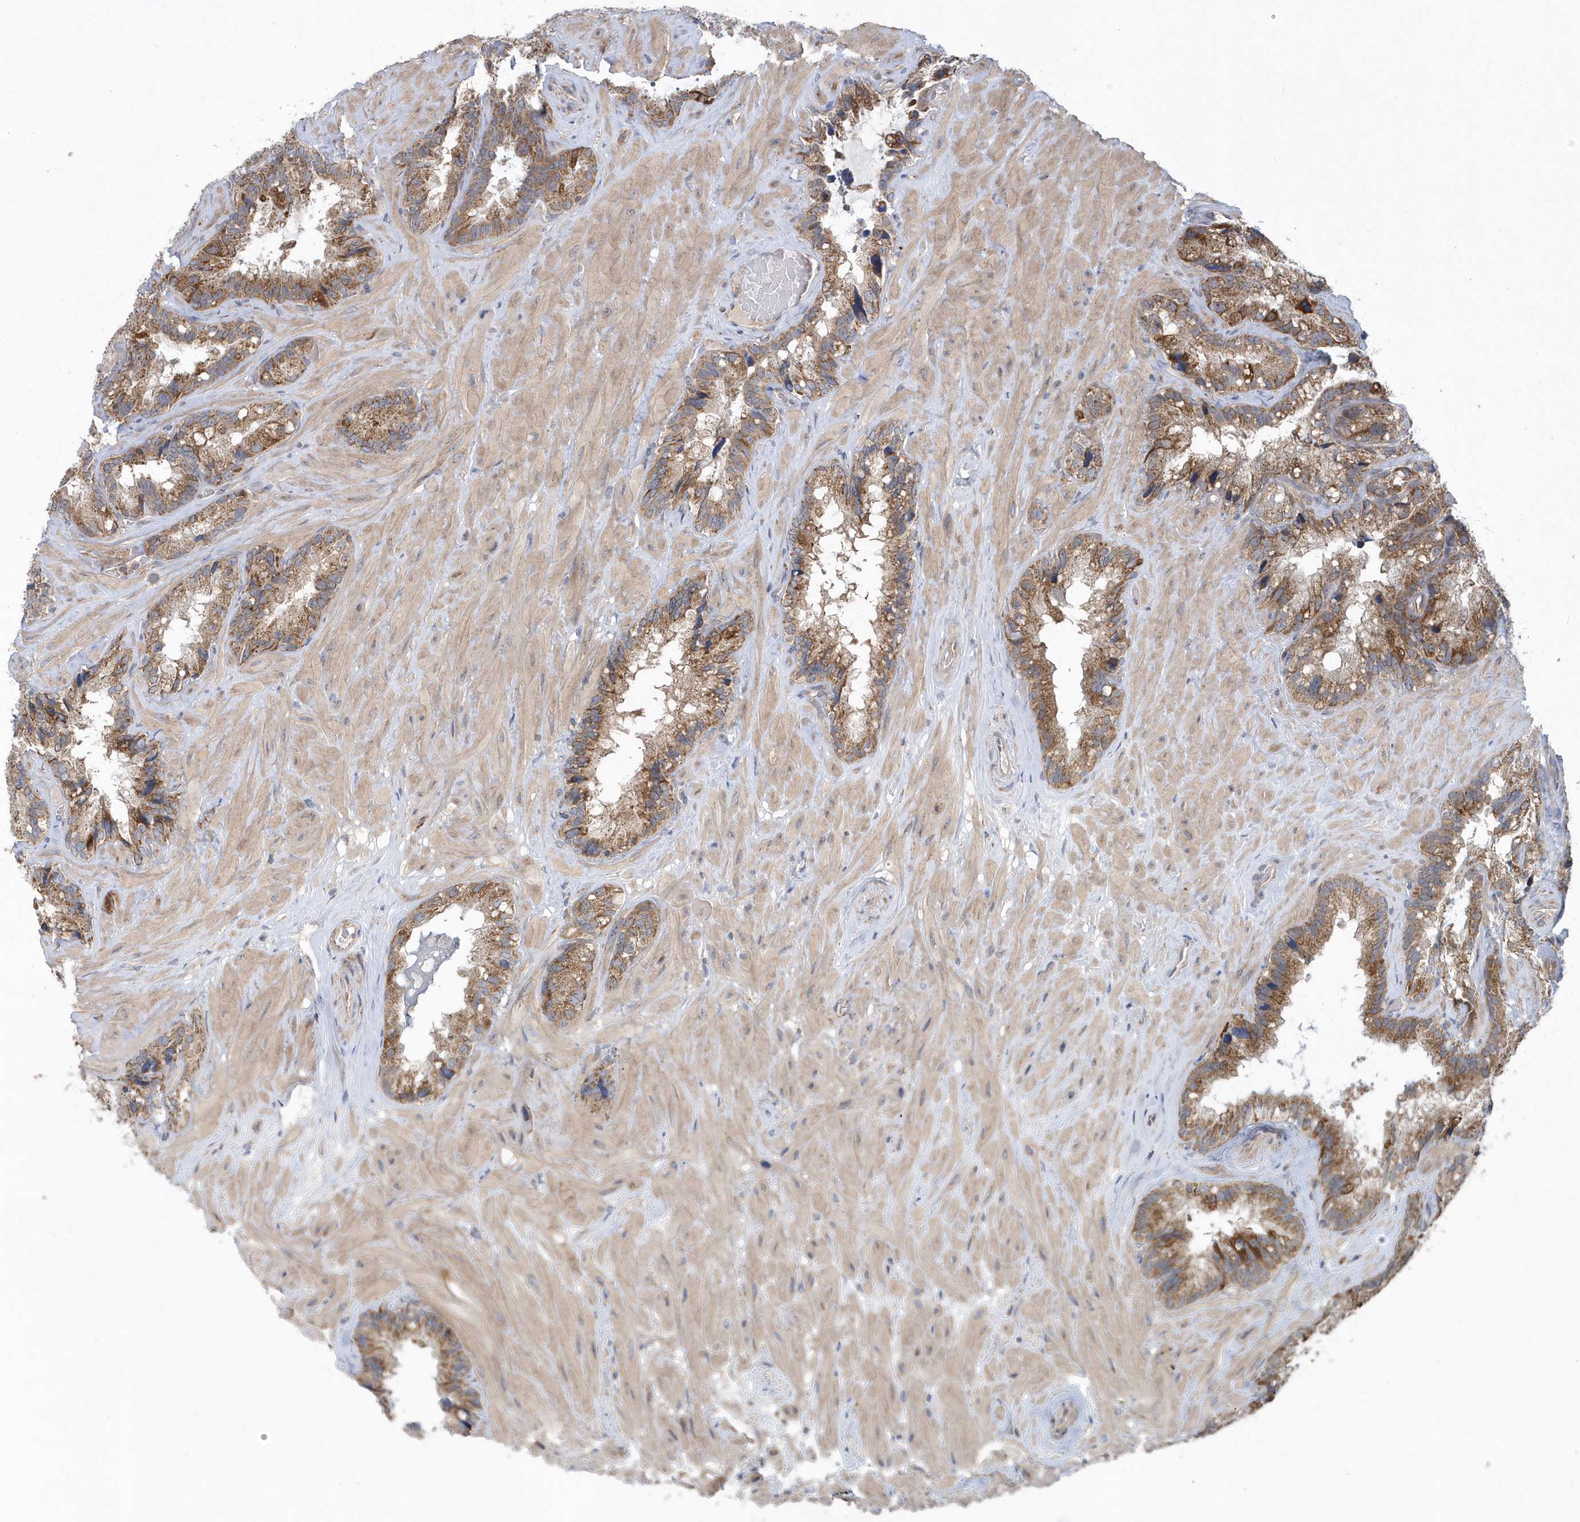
{"staining": {"intensity": "moderate", "quantity": ">75%", "location": "cytoplasmic/membranous"}, "tissue": "seminal vesicle", "cell_type": "Glandular cells", "image_type": "normal", "snomed": [{"axis": "morphology", "description": "Normal tissue, NOS"}, {"axis": "topography", "description": "Prostate"}, {"axis": "topography", "description": "Seminal veicle"}], "caption": "Immunohistochemistry photomicrograph of unremarkable seminal vesicle stained for a protein (brown), which shows medium levels of moderate cytoplasmic/membranous expression in approximately >75% of glandular cells.", "gene": "PPP1R7", "patient": {"sex": "male", "age": 68}}